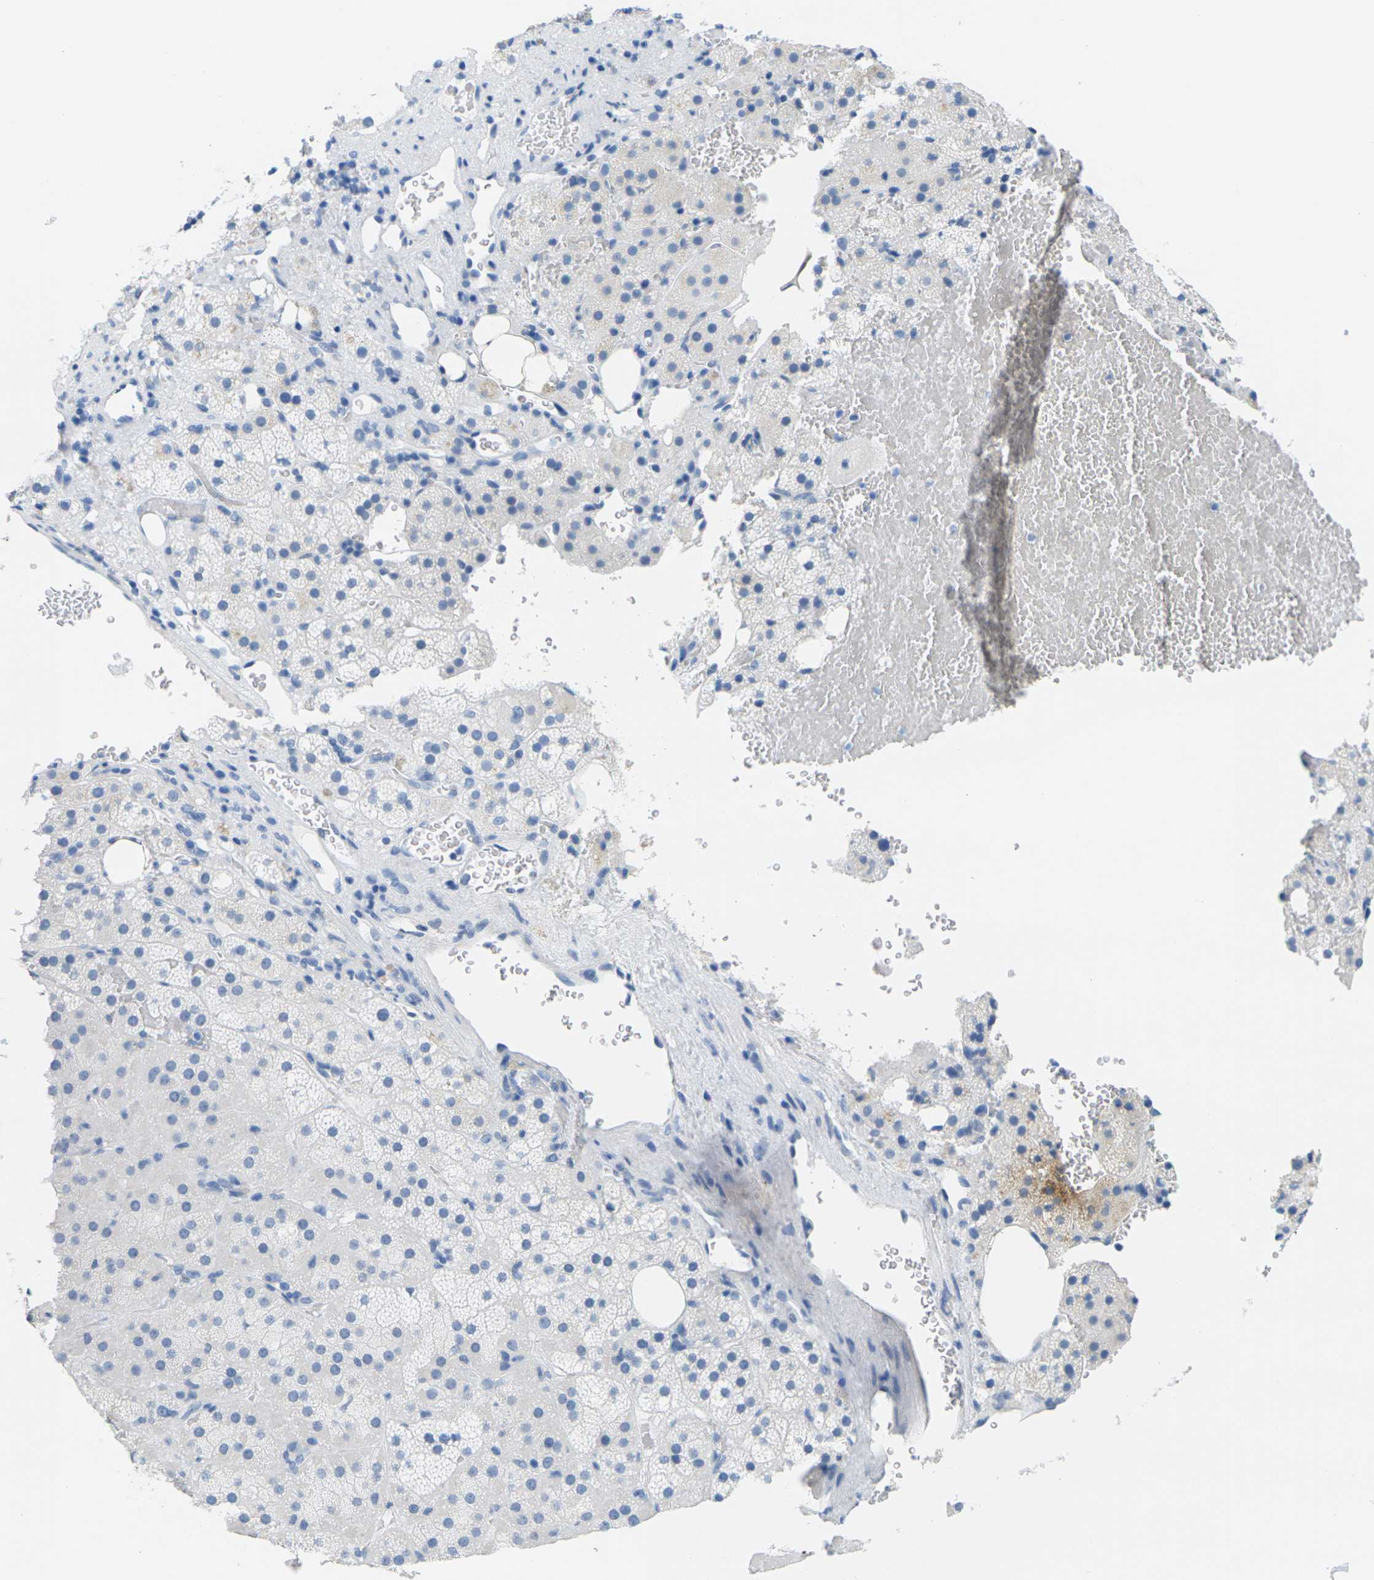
{"staining": {"intensity": "negative", "quantity": "none", "location": "none"}, "tissue": "adrenal gland", "cell_type": "Glandular cells", "image_type": "normal", "snomed": [{"axis": "morphology", "description": "Normal tissue, NOS"}, {"axis": "topography", "description": "Adrenal gland"}], "caption": "The image exhibits no staining of glandular cells in benign adrenal gland. (IHC, brightfield microscopy, high magnification).", "gene": "CTAG1A", "patient": {"sex": "female", "age": 59}}